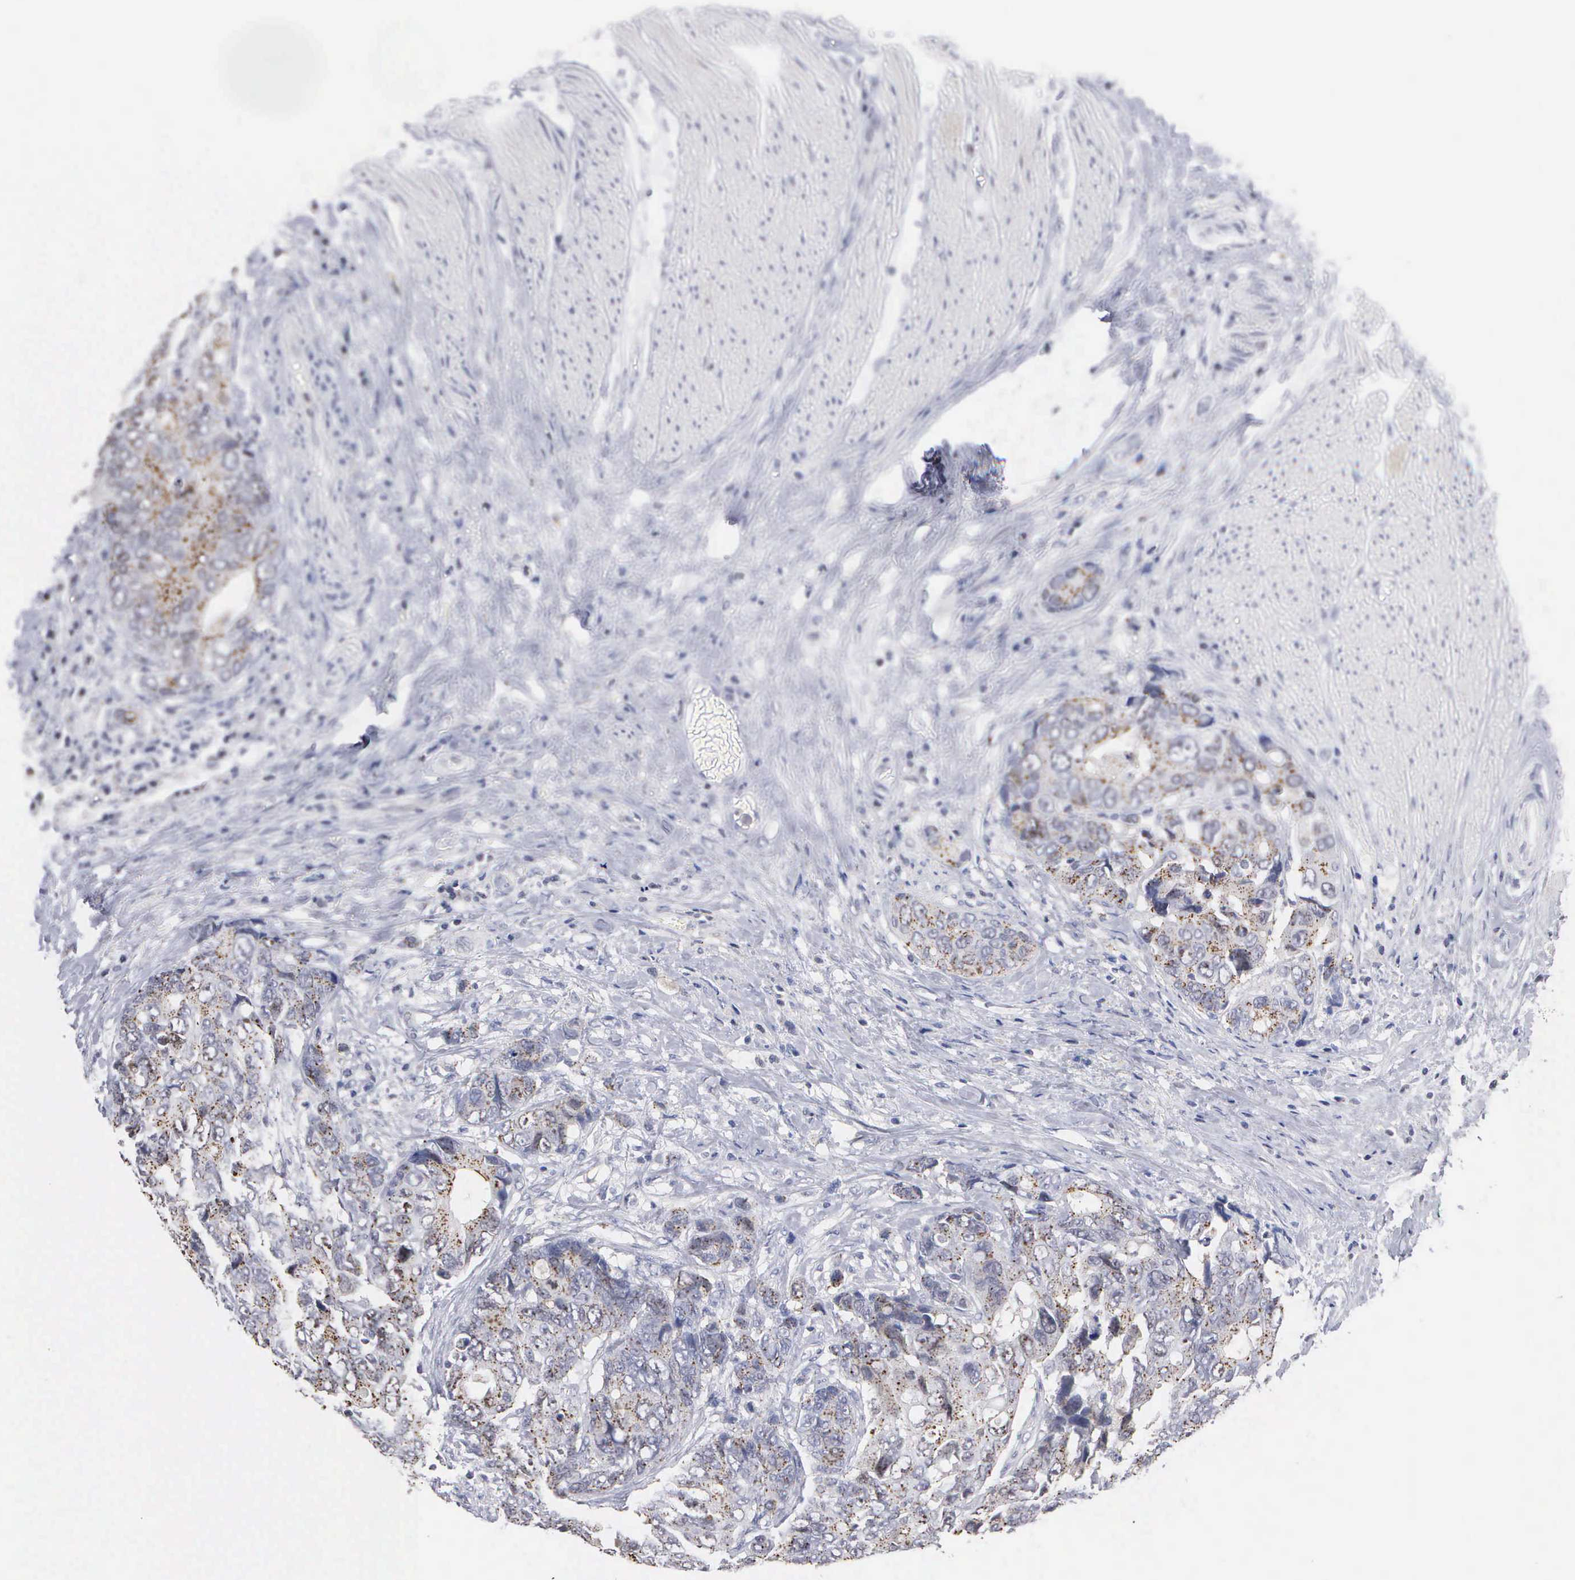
{"staining": {"intensity": "moderate", "quantity": ">75%", "location": "cytoplasmic/membranous"}, "tissue": "colorectal cancer", "cell_type": "Tumor cells", "image_type": "cancer", "snomed": [{"axis": "morphology", "description": "Adenocarcinoma, NOS"}, {"axis": "topography", "description": "Rectum"}], "caption": "This is an image of immunohistochemistry (IHC) staining of colorectal adenocarcinoma, which shows moderate positivity in the cytoplasmic/membranous of tumor cells.", "gene": "KDM6A", "patient": {"sex": "female", "age": 67}}